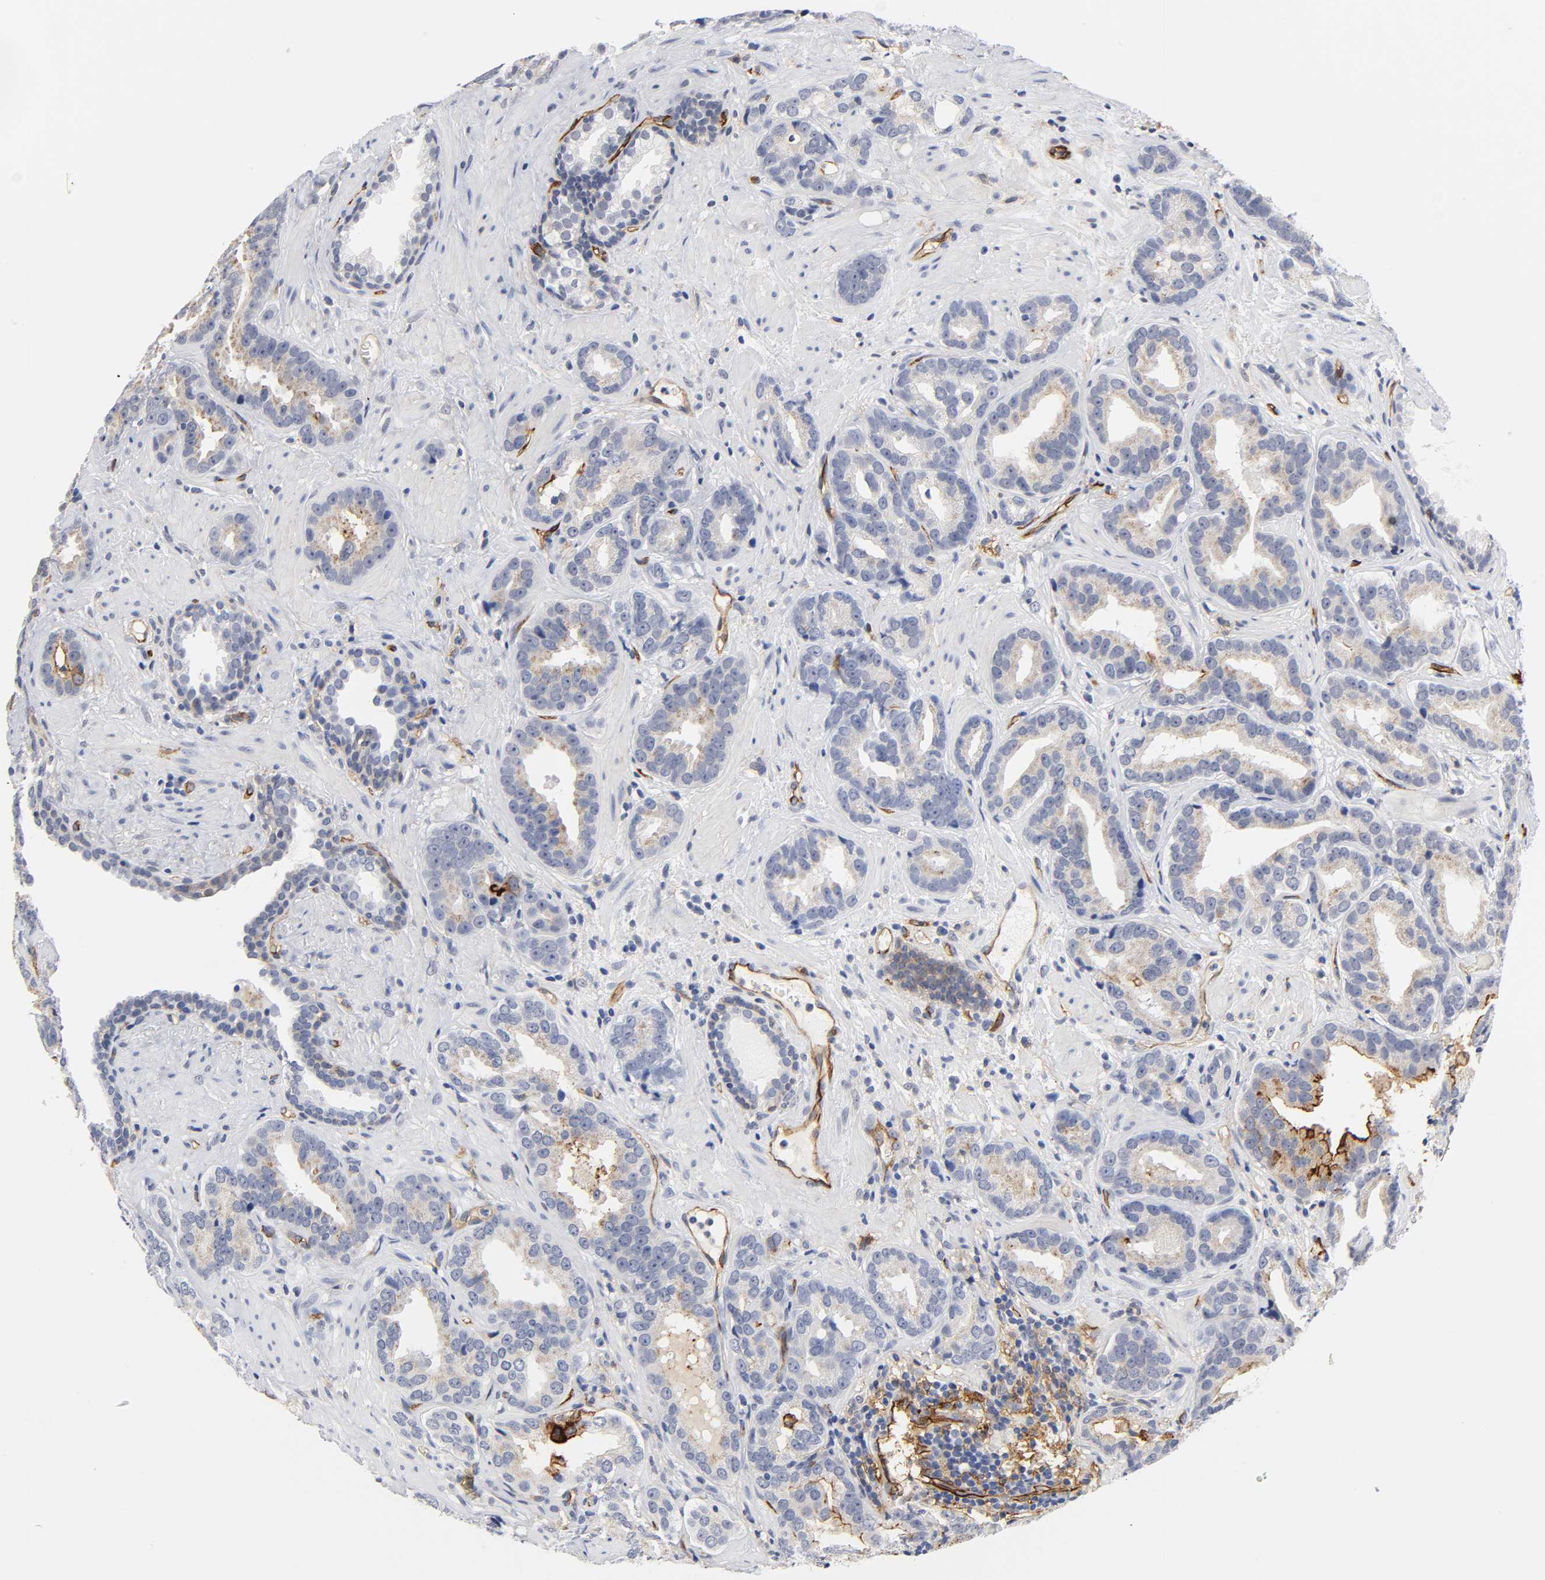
{"staining": {"intensity": "moderate", "quantity": ">75%", "location": "cytoplasmic/membranous"}, "tissue": "prostate cancer", "cell_type": "Tumor cells", "image_type": "cancer", "snomed": [{"axis": "morphology", "description": "Adenocarcinoma, Low grade"}, {"axis": "topography", "description": "Prostate"}], "caption": "A medium amount of moderate cytoplasmic/membranous positivity is identified in about >75% of tumor cells in prostate low-grade adenocarcinoma tissue. (IHC, brightfield microscopy, high magnification).", "gene": "ICAM1", "patient": {"sex": "male", "age": 59}}